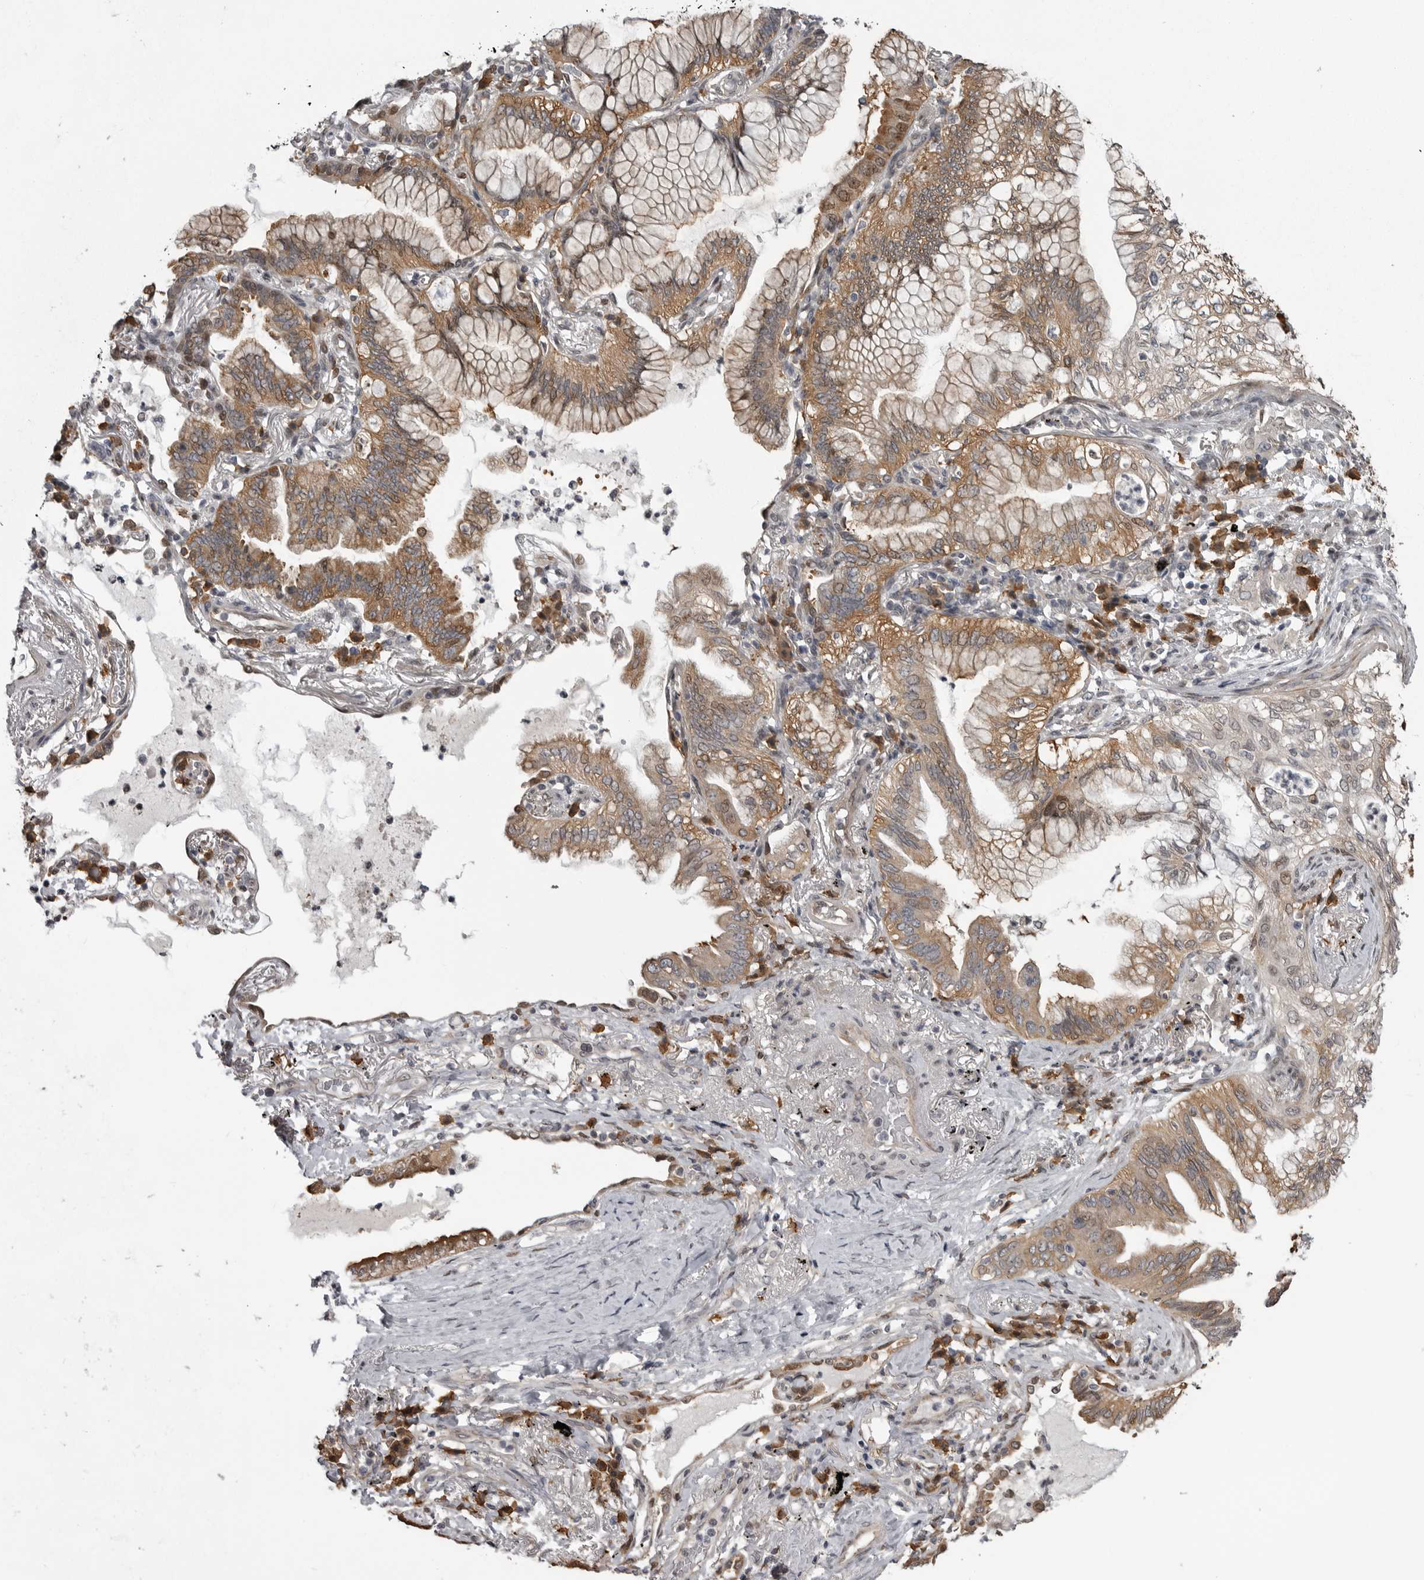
{"staining": {"intensity": "moderate", "quantity": ">75%", "location": "cytoplasmic/membranous,nuclear"}, "tissue": "lung cancer", "cell_type": "Tumor cells", "image_type": "cancer", "snomed": [{"axis": "morphology", "description": "Adenocarcinoma, NOS"}, {"axis": "topography", "description": "Lung"}], "caption": "Adenocarcinoma (lung) tissue reveals moderate cytoplasmic/membranous and nuclear positivity in approximately >75% of tumor cells (Brightfield microscopy of DAB IHC at high magnification).", "gene": "SNX16", "patient": {"sex": "female", "age": 70}}